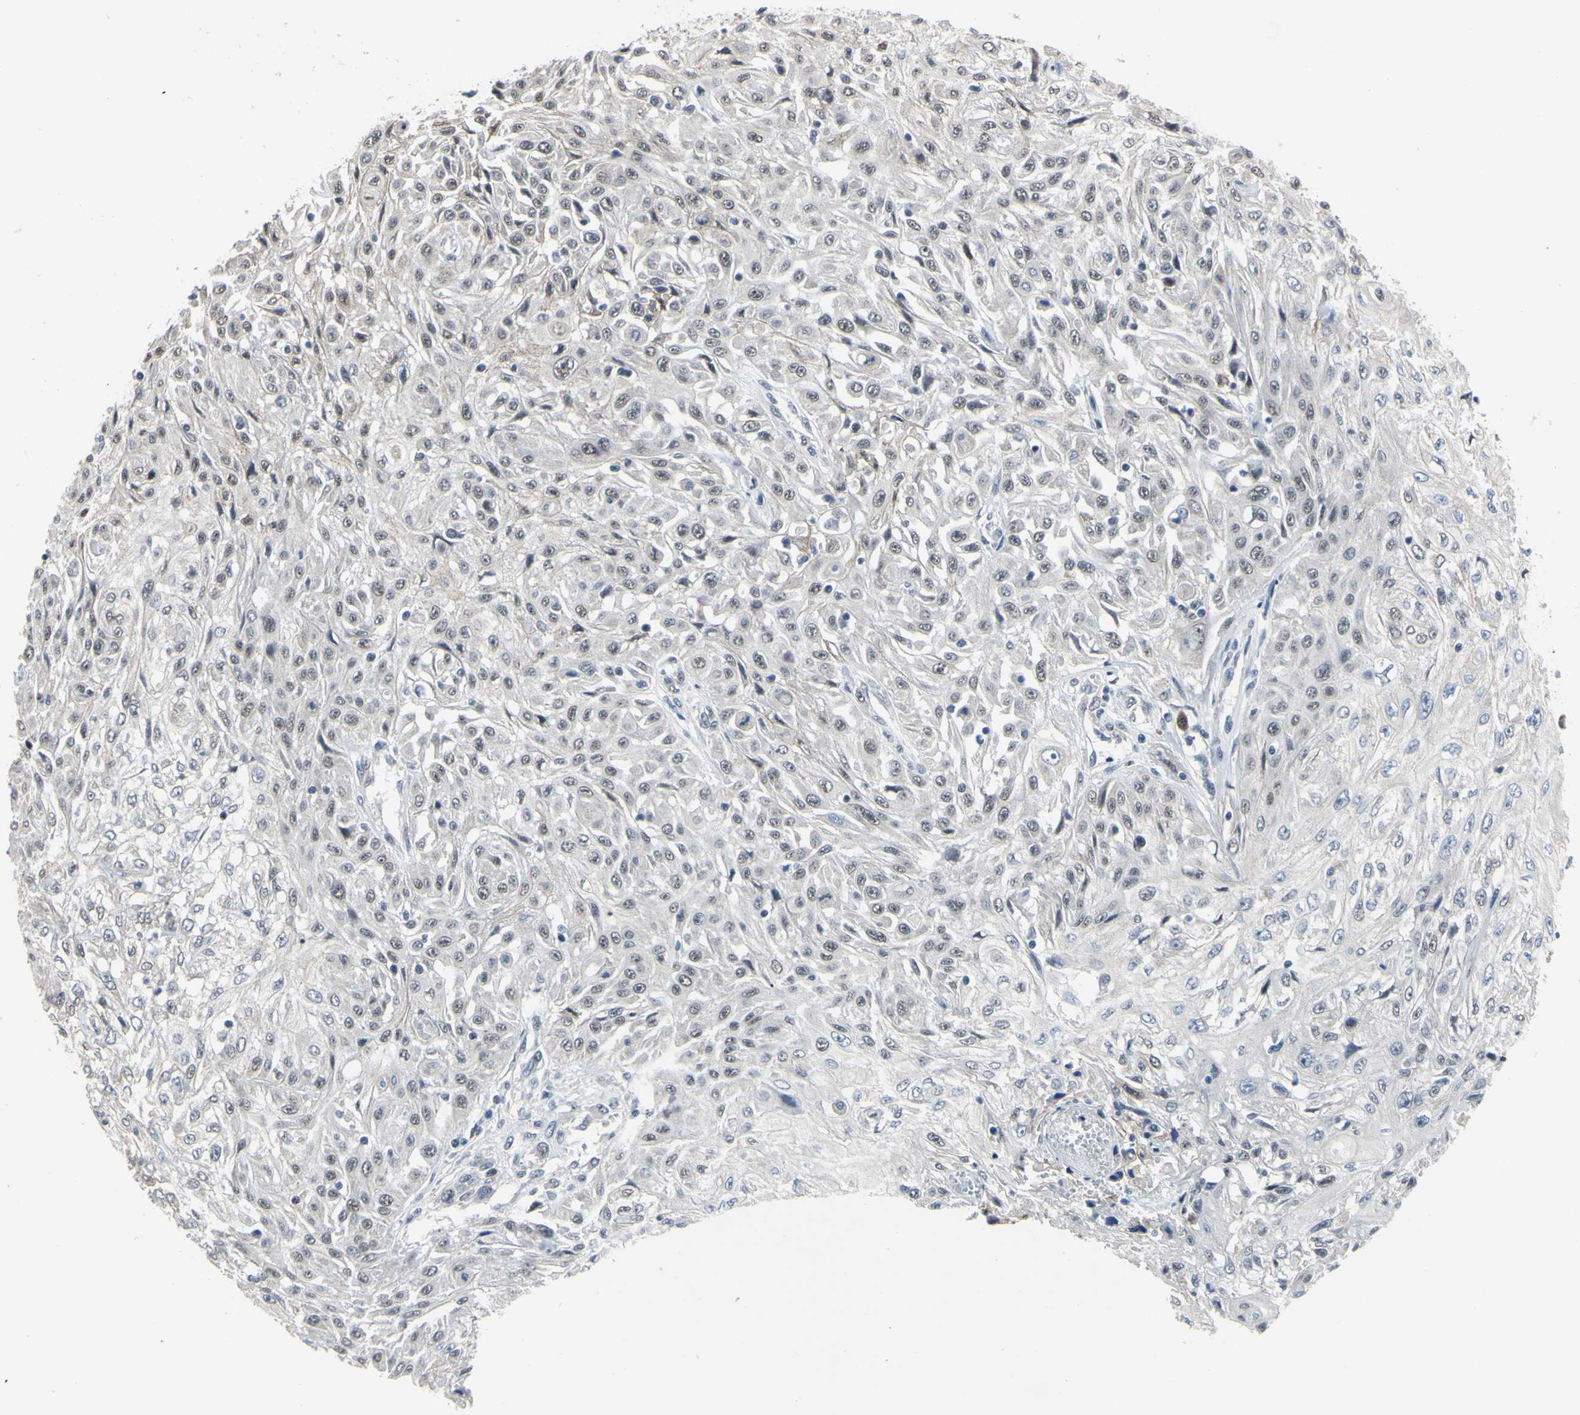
{"staining": {"intensity": "weak", "quantity": "25%-75%", "location": "nuclear"}, "tissue": "skin cancer", "cell_type": "Tumor cells", "image_type": "cancer", "snomed": [{"axis": "morphology", "description": "Squamous cell carcinoma, NOS"}, {"axis": "morphology", "description": "Squamous cell carcinoma, metastatic, NOS"}, {"axis": "topography", "description": "Skin"}, {"axis": "topography", "description": "Lymph node"}], "caption": "Weak nuclear staining is identified in approximately 25%-75% of tumor cells in skin squamous cell carcinoma.", "gene": "LHX9", "patient": {"sex": "male", "age": 75}}